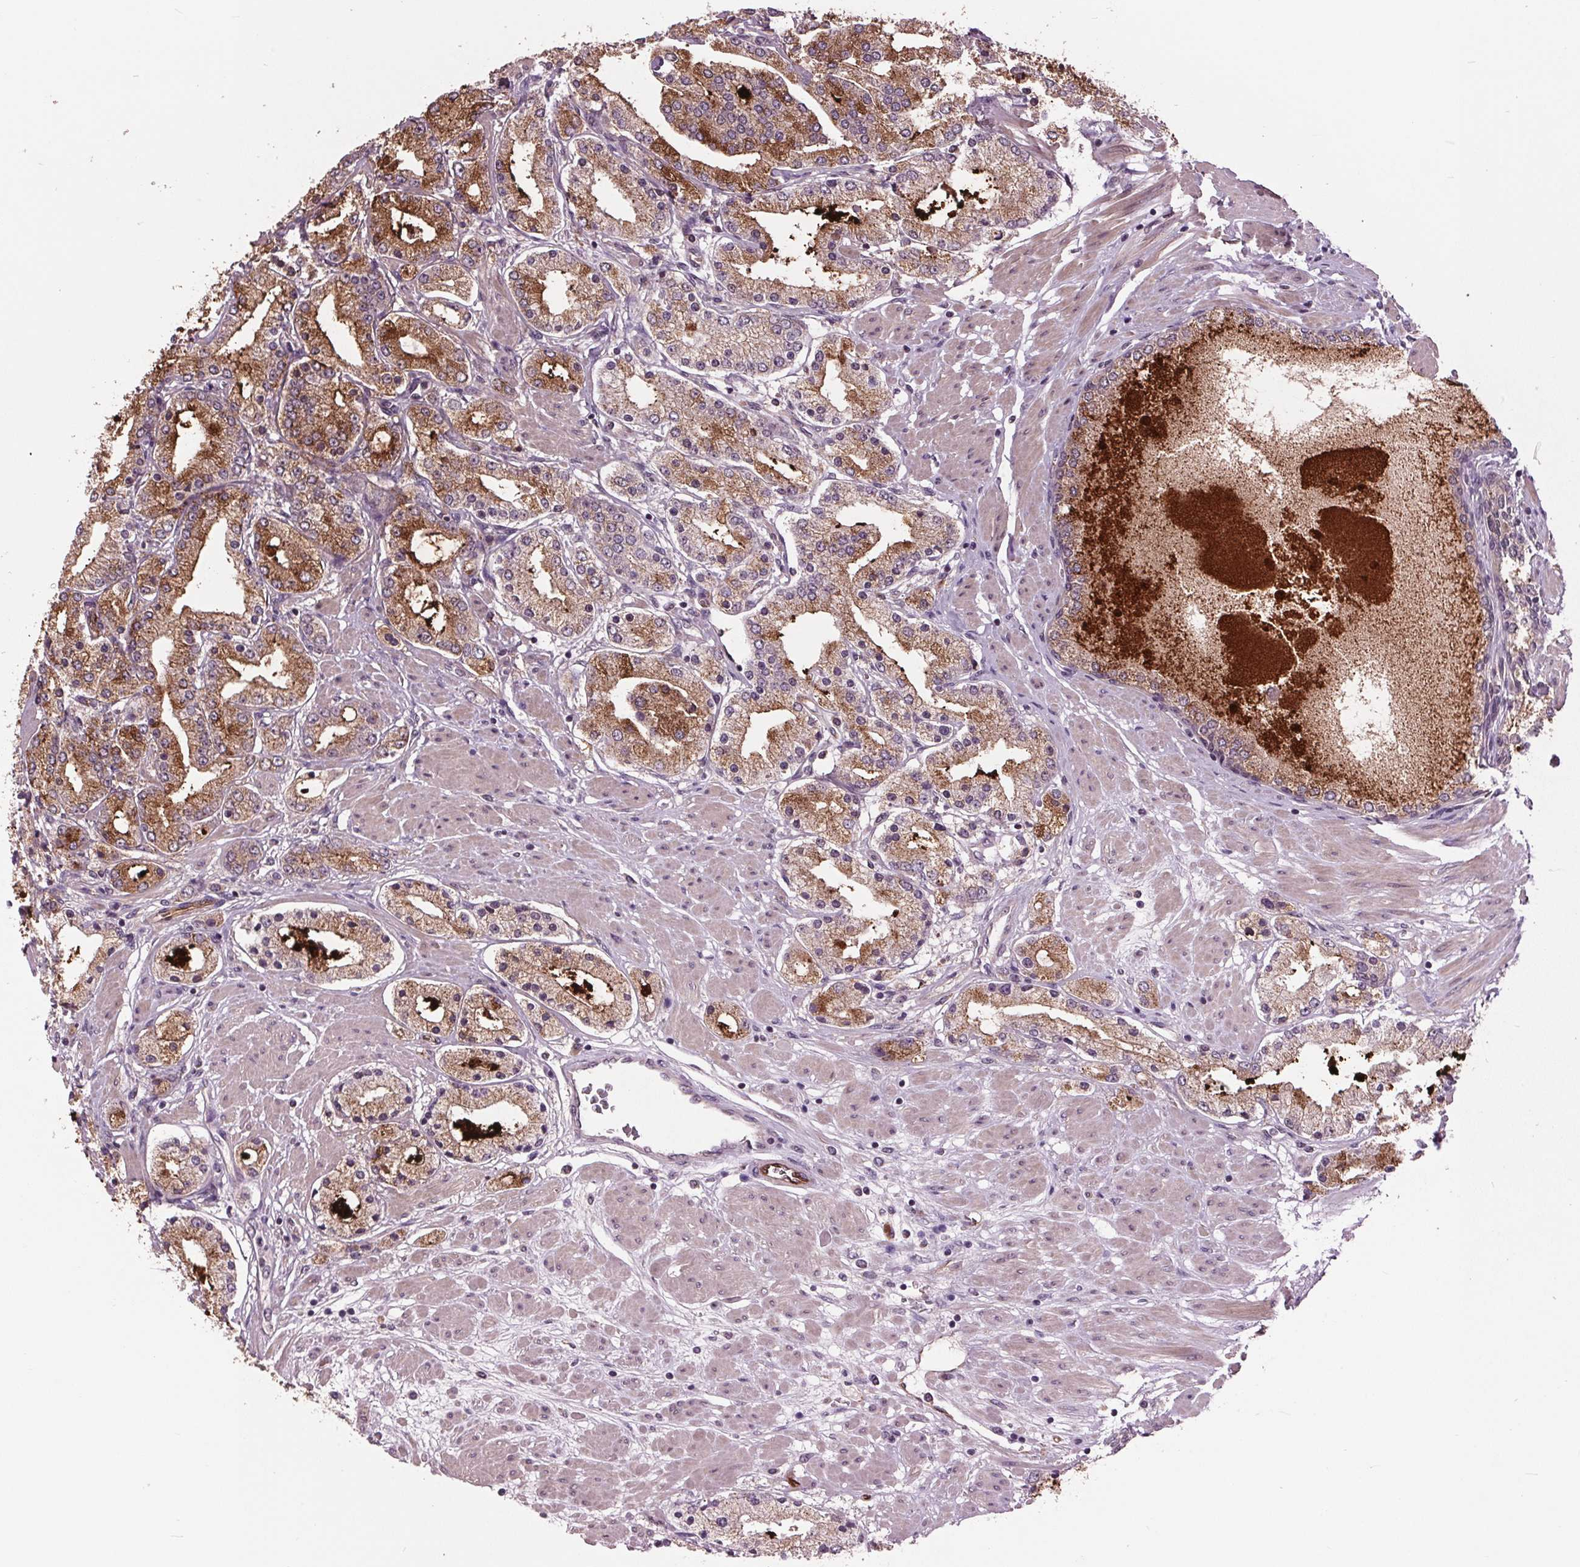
{"staining": {"intensity": "moderate", "quantity": ">75%", "location": "cytoplasmic/membranous"}, "tissue": "prostate cancer", "cell_type": "Tumor cells", "image_type": "cancer", "snomed": [{"axis": "morphology", "description": "Adenocarcinoma, High grade"}, {"axis": "topography", "description": "Prostate"}], "caption": "Moderate cytoplasmic/membranous protein expression is appreciated in approximately >75% of tumor cells in prostate cancer.", "gene": "MAPK8", "patient": {"sex": "male", "age": 67}}